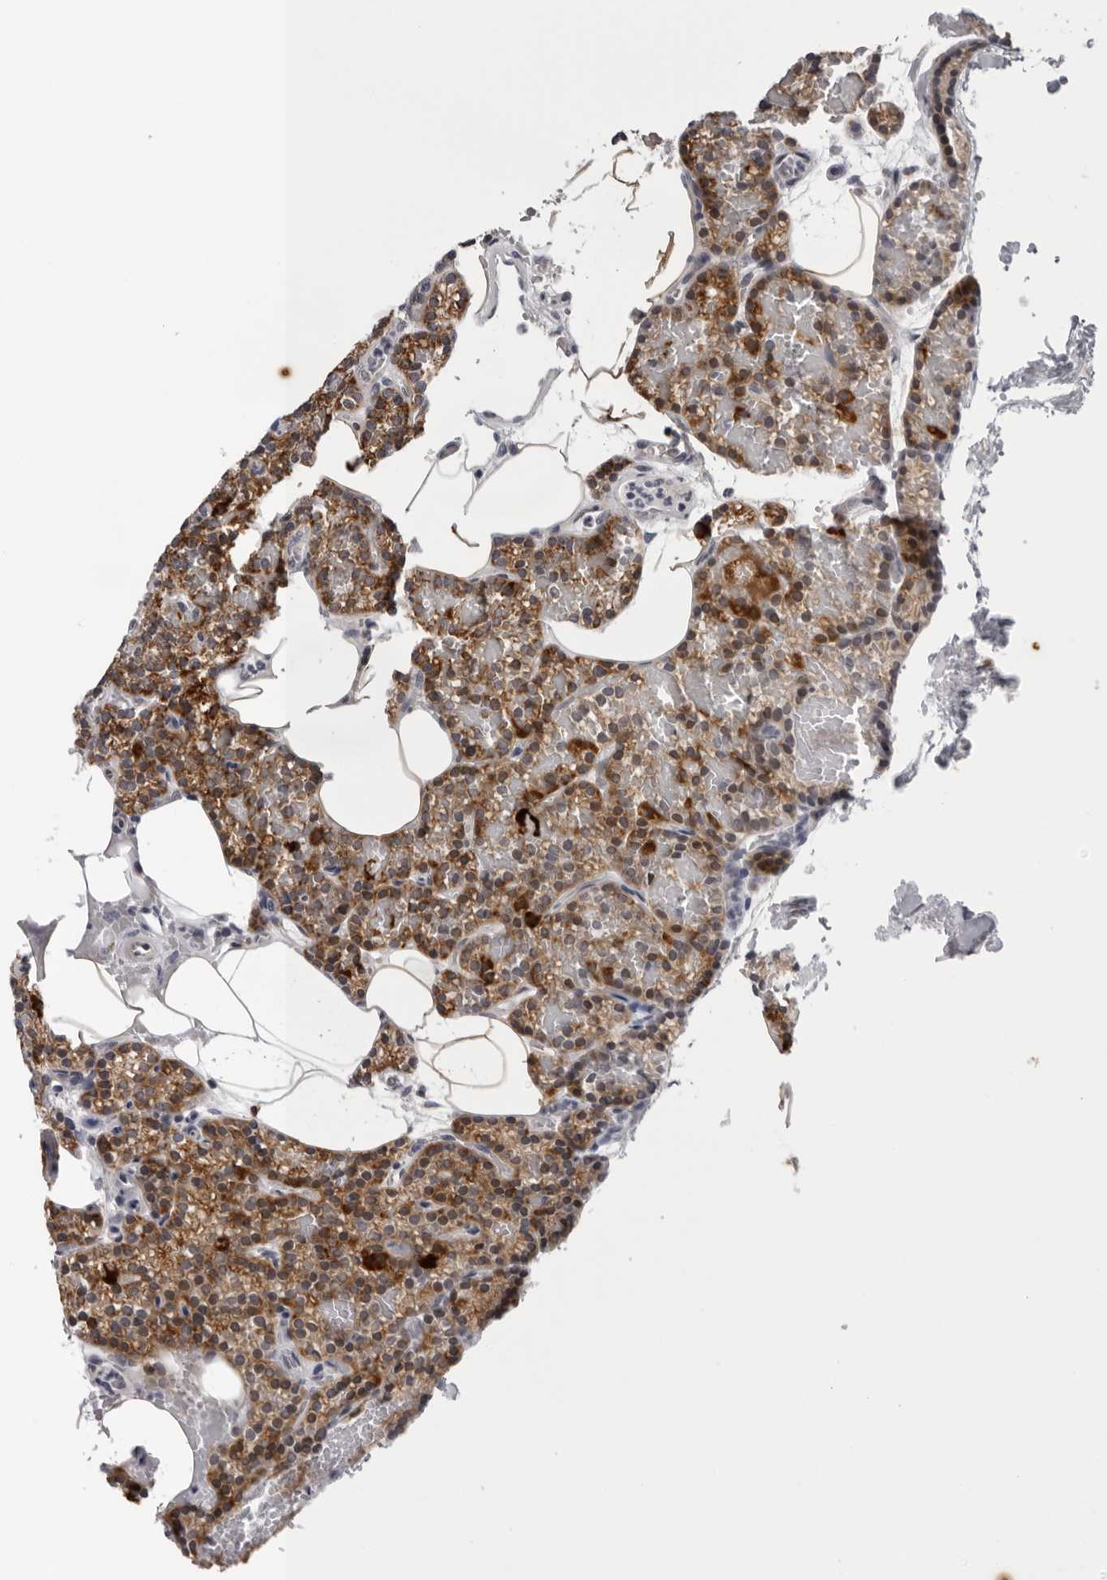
{"staining": {"intensity": "strong", "quantity": ">75%", "location": "cytoplasmic/membranous"}, "tissue": "parathyroid gland", "cell_type": "Glandular cells", "image_type": "normal", "snomed": [{"axis": "morphology", "description": "Normal tissue, NOS"}, {"axis": "topography", "description": "Parathyroid gland"}], "caption": "A brown stain labels strong cytoplasmic/membranous positivity of a protein in glandular cells of unremarkable human parathyroid gland. (brown staining indicates protein expression, while blue staining denotes nuclei).", "gene": "CPT2", "patient": {"sex": "male", "age": 58}}